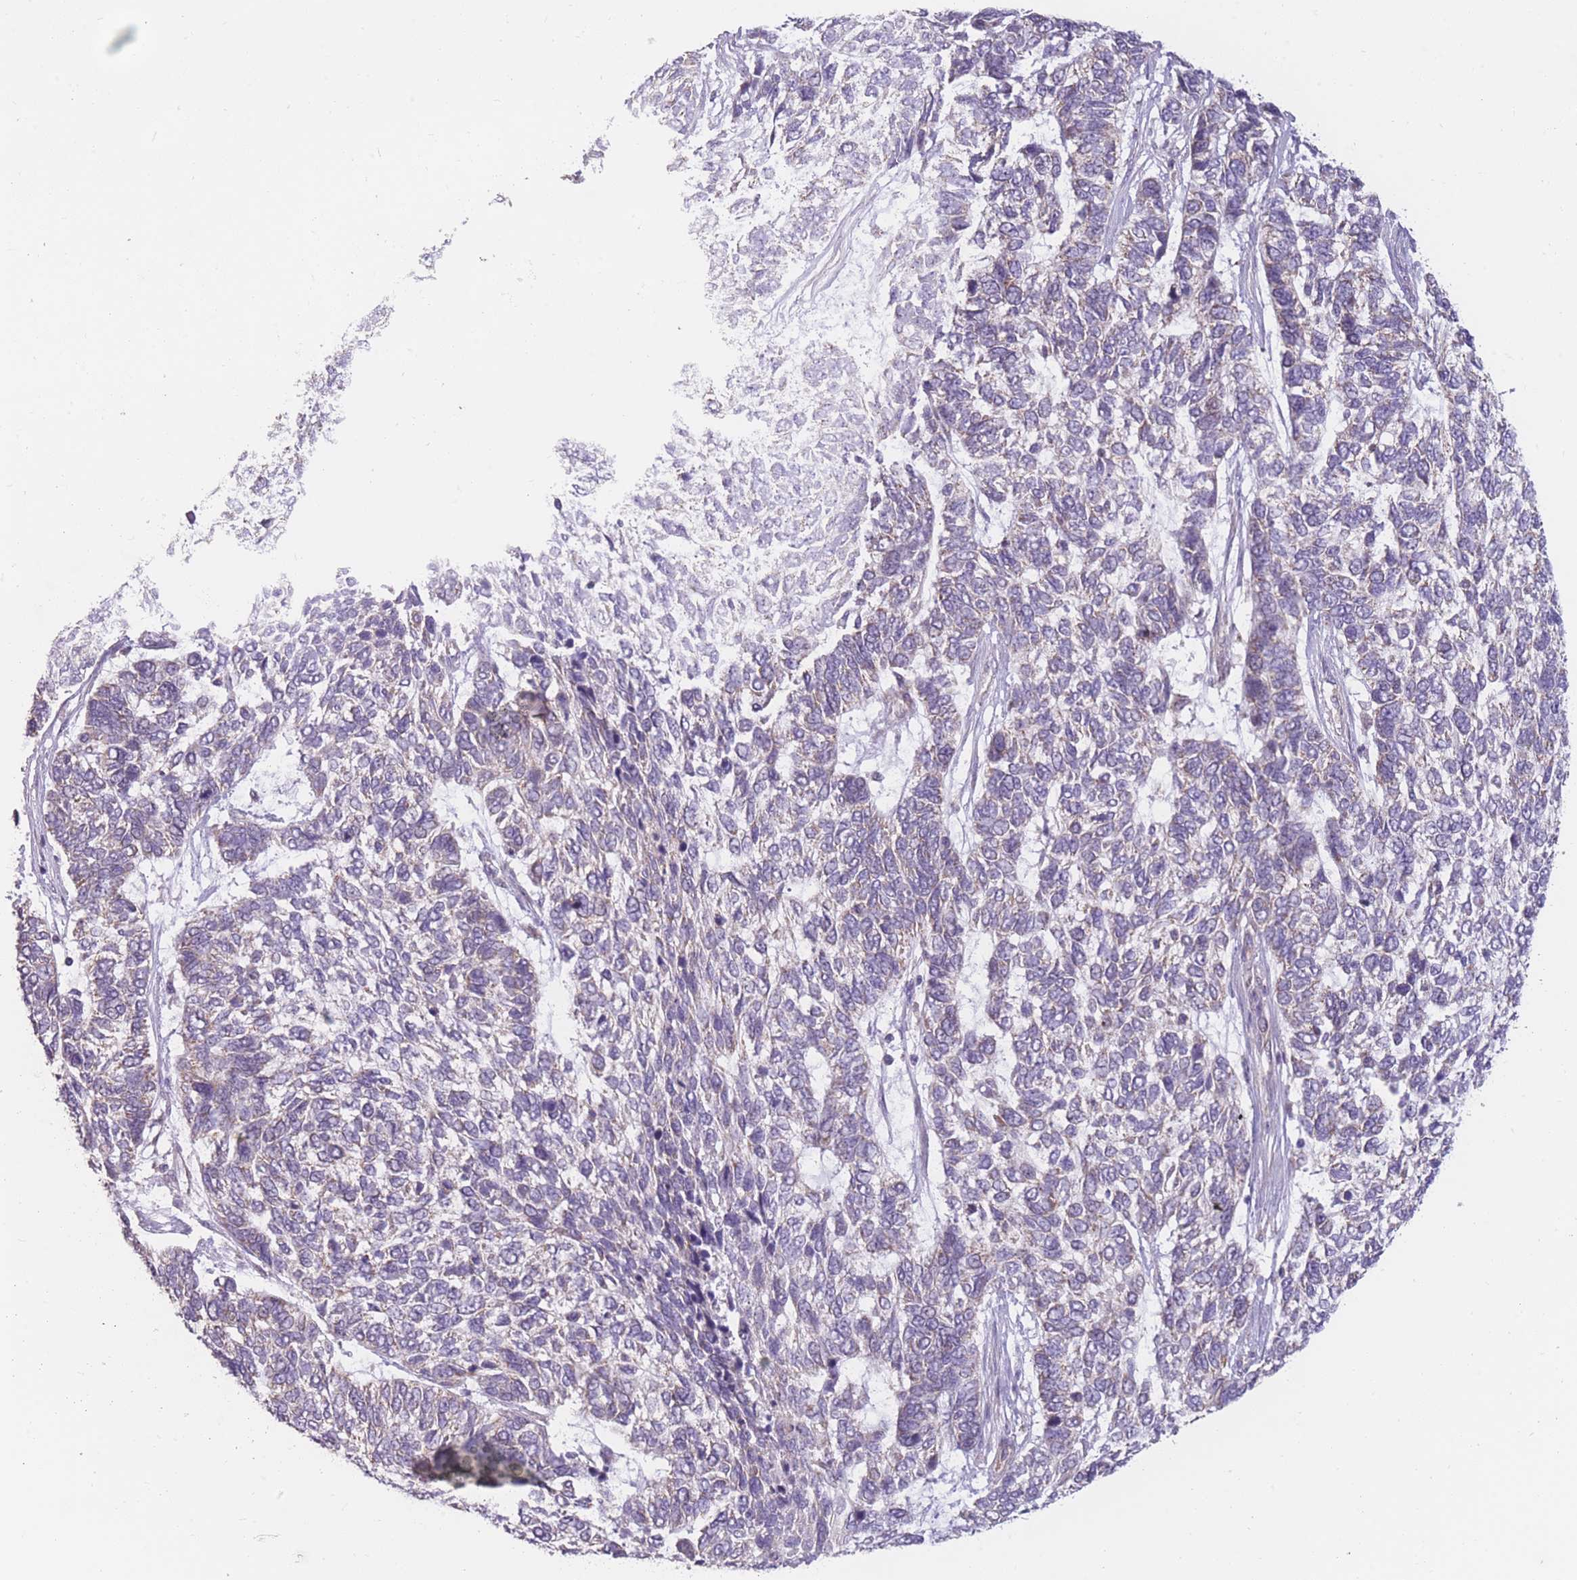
{"staining": {"intensity": "negative", "quantity": "none", "location": "none"}, "tissue": "skin cancer", "cell_type": "Tumor cells", "image_type": "cancer", "snomed": [{"axis": "morphology", "description": "Basal cell carcinoma"}, {"axis": "topography", "description": "Skin"}], "caption": "Immunohistochemical staining of human skin cancer reveals no significant positivity in tumor cells. The staining was performed using DAB to visualize the protein expression in brown, while the nuclei were stained in blue with hematoxylin (Magnification: 20x).", "gene": "MRPS18C", "patient": {"sex": "female", "age": 65}}